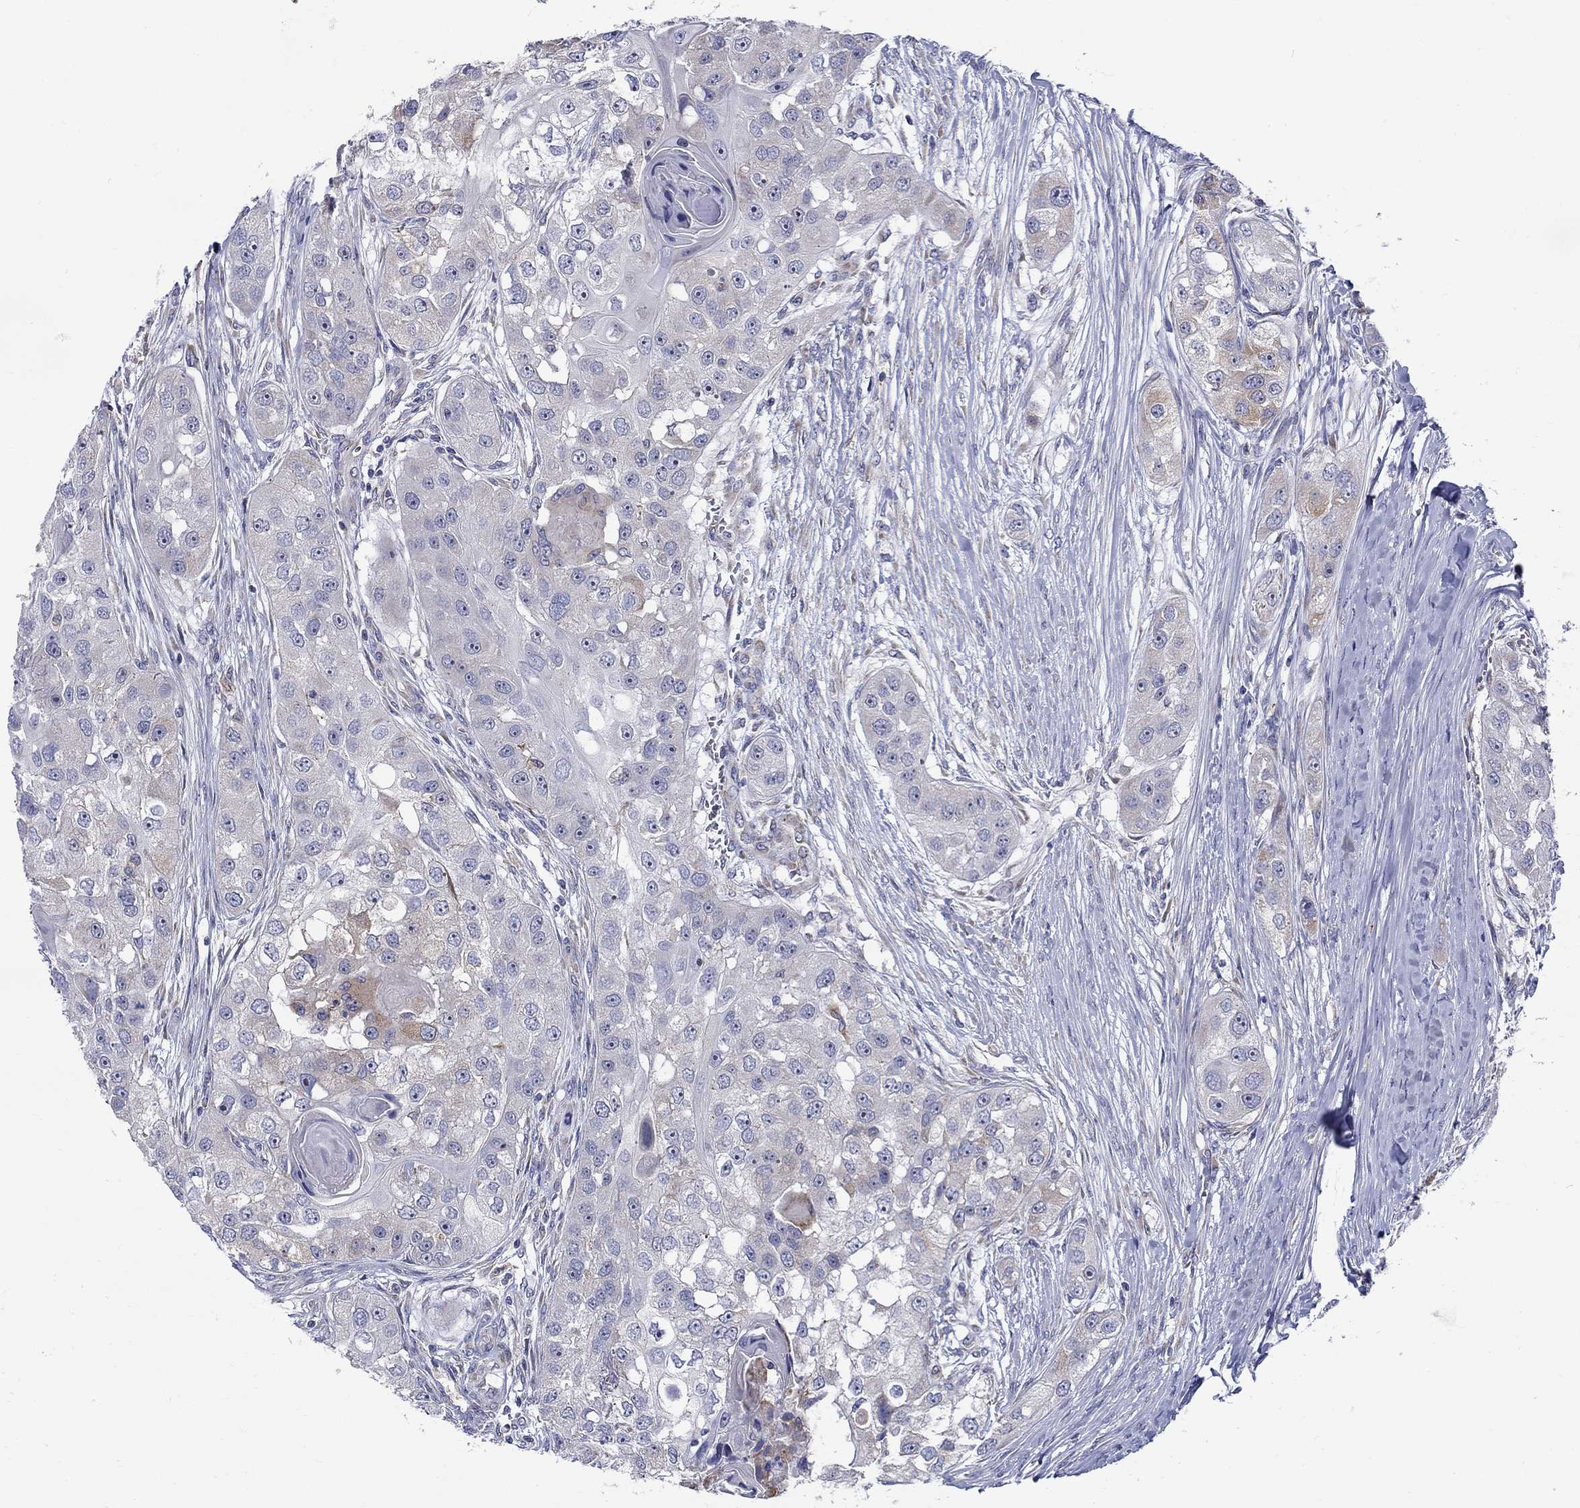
{"staining": {"intensity": "negative", "quantity": "none", "location": "none"}, "tissue": "head and neck cancer", "cell_type": "Tumor cells", "image_type": "cancer", "snomed": [{"axis": "morphology", "description": "Normal tissue, NOS"}, {"axis": "morphology", "description": "Squamous cell carcinoma, NOS"}, {"axis": "topography", "description": "Skeletal muscle"}, {"axis": "topography", "description": "Head-Neck"}], "caption": "DAB immunohistochemical staining of squamous cell carcinoma (head and neck) shows no significant expression in tumor cells.", "gene": "QRFPR", "patient": {"sex": "male", "age": 51}}